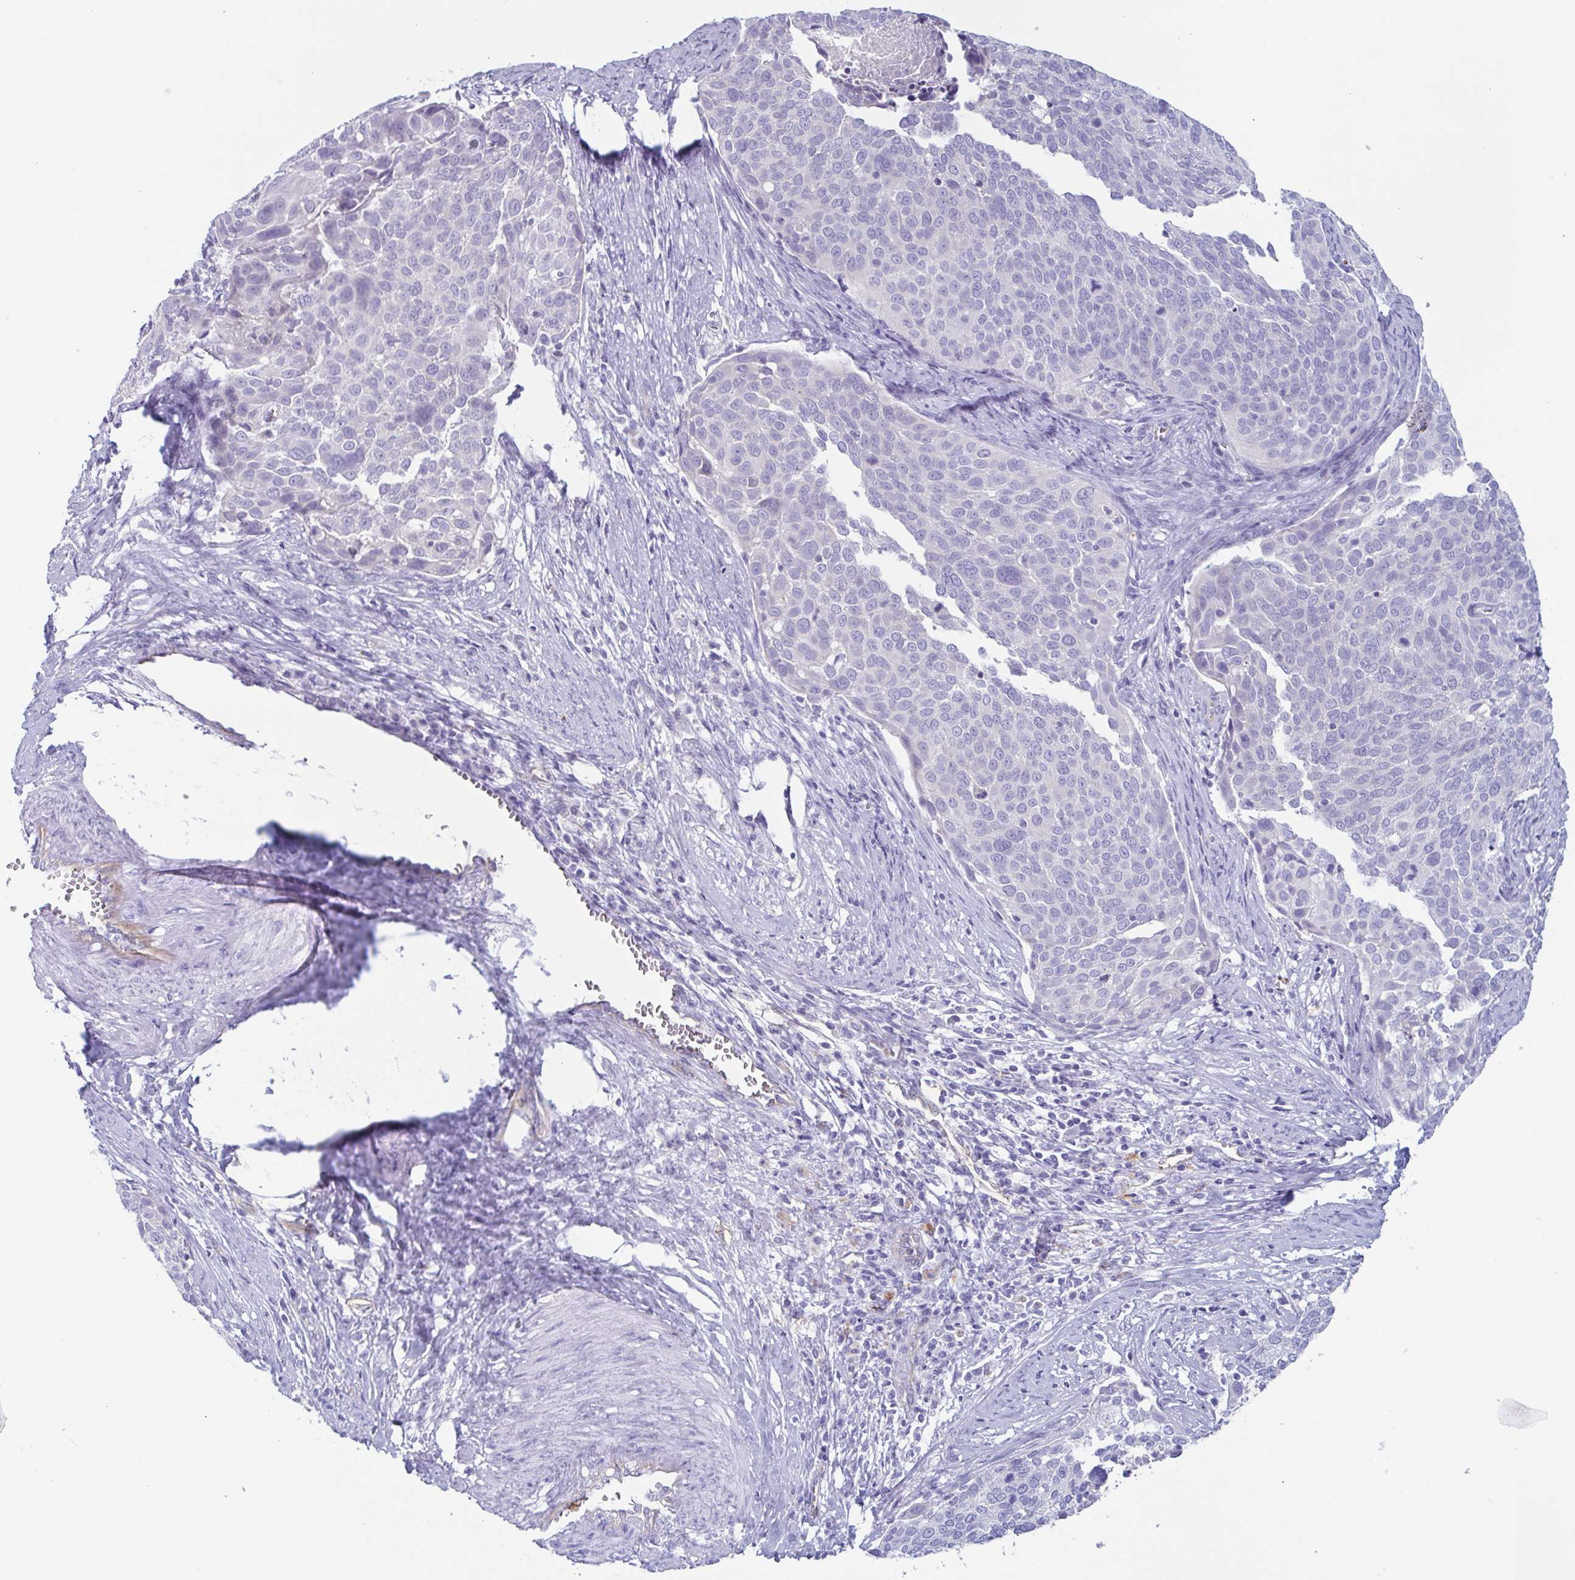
{"staining": {"intensity": "negative", "quantity": "none", "location": "none"}, "tissue": "cervical cancer", "cell_type": "Tumor cells", "image_type": "cancer", "snomed": [{"axis": "morphology", "description": "Squamous cell carcinoma, NOS"}, {"axis": "topography", "description": "Cervix"}], "caption": "This photomicrograph is of squamous cell carcinoma (cervical) stained with immunohistochemistry to label a protein in brown with the nuclei are counter-stained blue. There is no expression in tumor cells.", "gene": "LYRM2", "patient": {"sex": "female", "age": 39}}